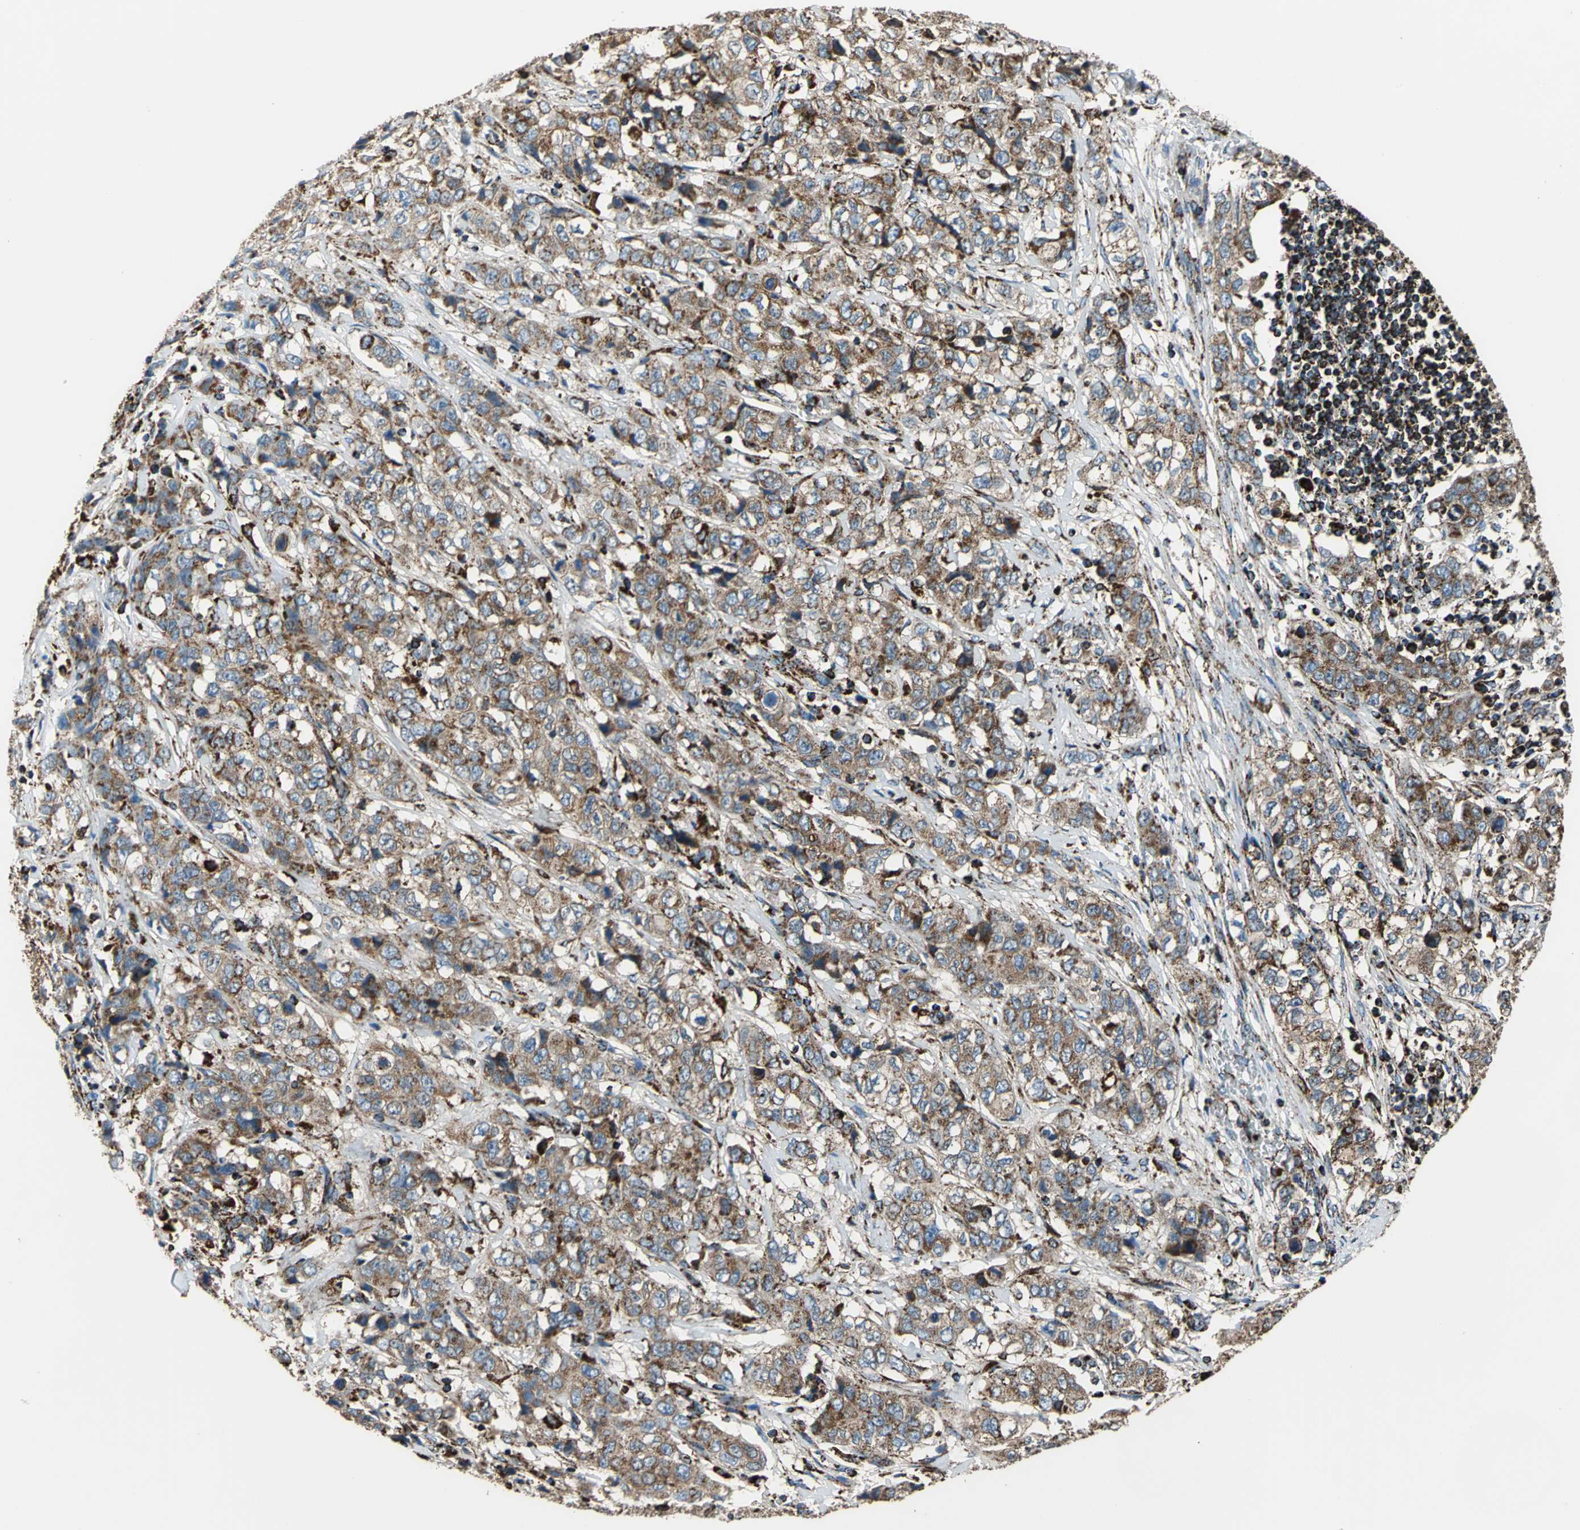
{"staining": {"intensity": "moderate", "quantity": ">75%", "location": "cytoplasmic/membranous"}, "tissue": "stomach cancer", "cell_type": "Tumor cells", "image_type": "cancer", "snomed": [{"axis": "morphology", "description": "Adenocarcinoma, NOS"}, {"axis": "topography", "description": "Stomach"}], "caption": "A high-resolution image shows immunohistochemistry (IHC) staining of adenocarcinoma (stomach), which reveals moderate cytoplasmic/membranous expression in about >75% of tumor cells.", "gene": "ECH1", "patient": {"sex": "male", "age": 48}}